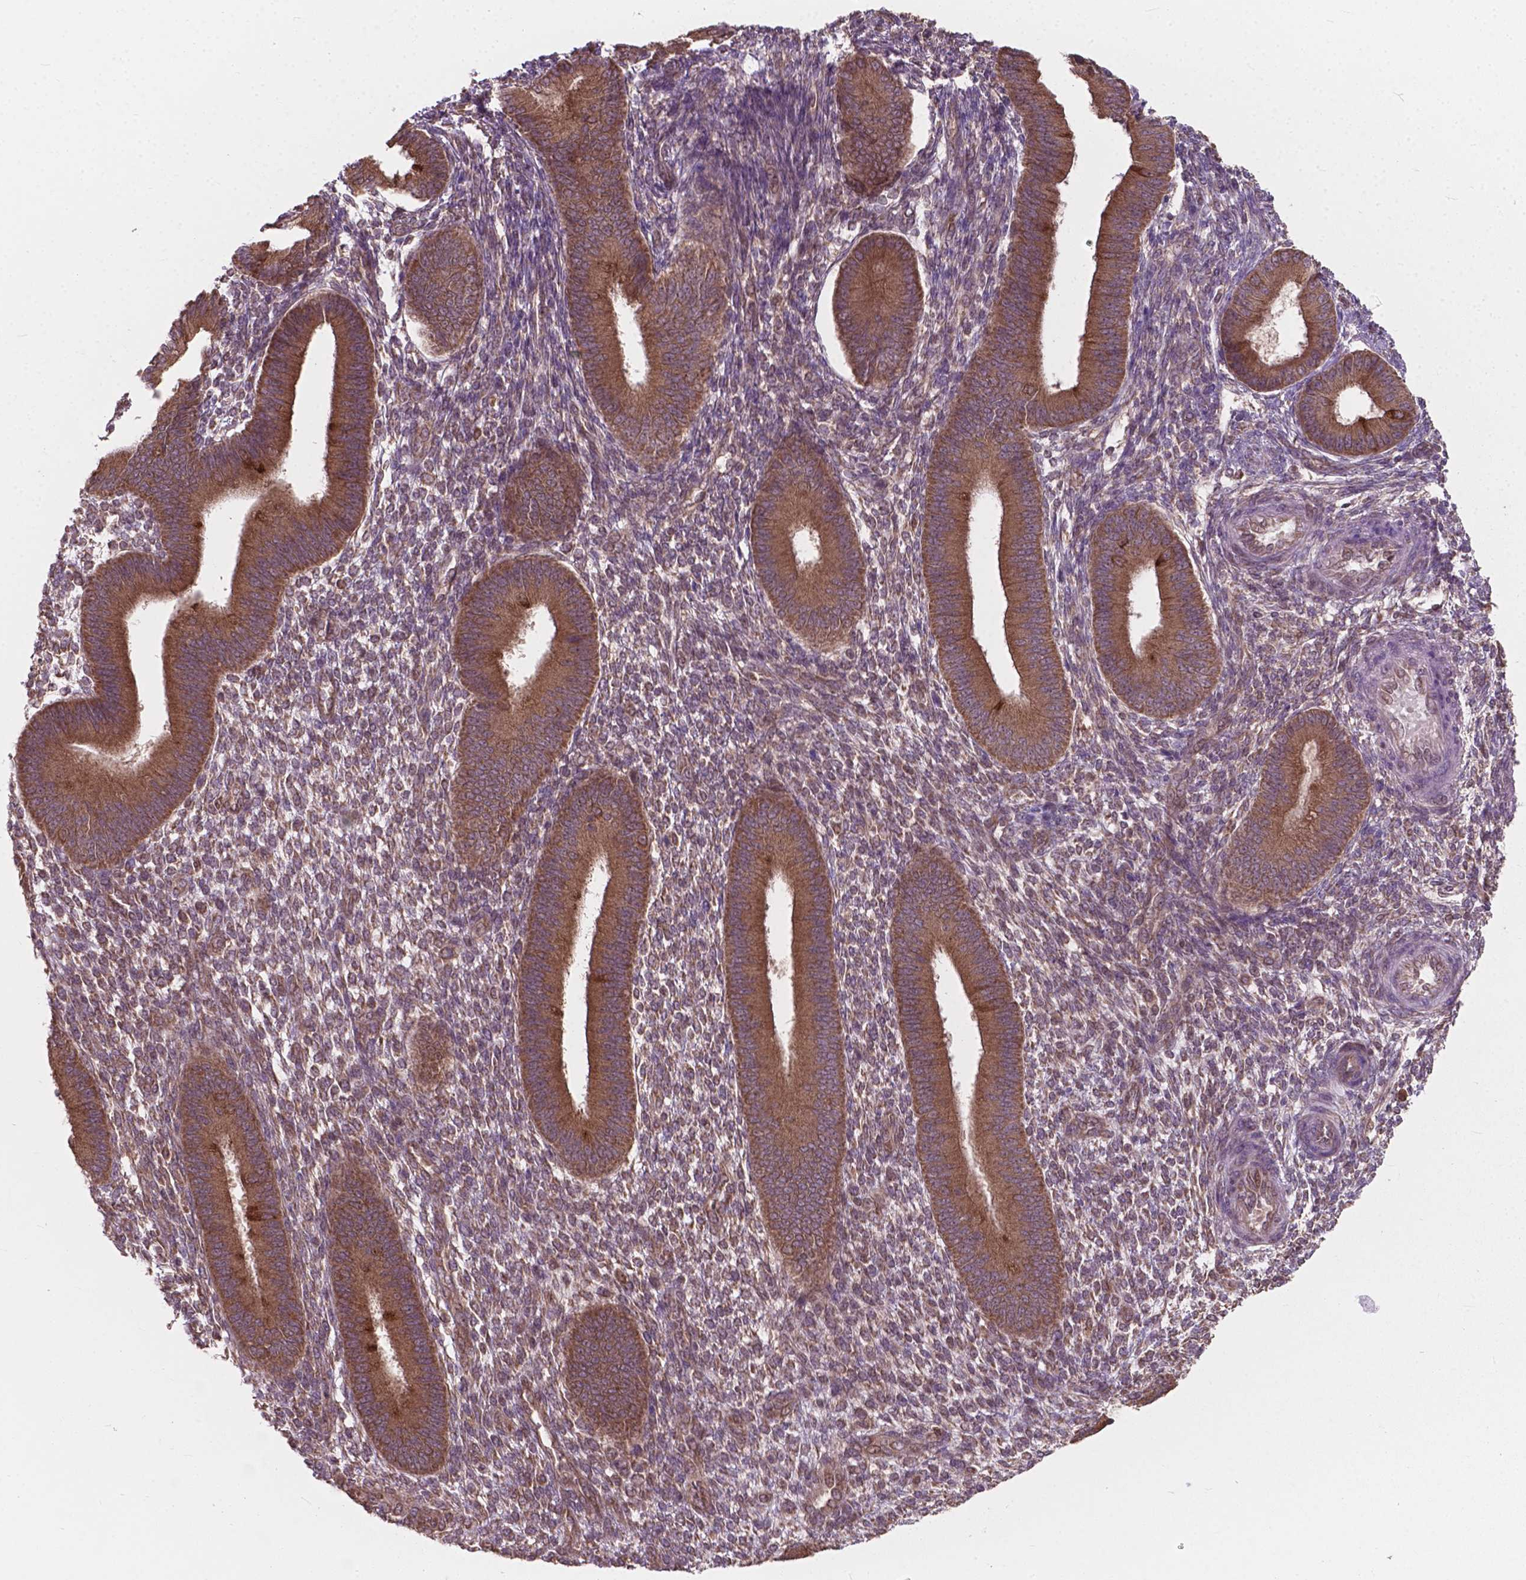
{"staining": {"intensity": "weak", "quantity": "<25%", "location": "nuclear"}, "tissue": "endometrium", "cell_type": "Cells in endometrial stroma", "image_type": "normal", "snomed": [{"axis": "morphology", "description": "Normal tissue, NOS"}, {"axis": "topography", "description": "Endometrium"}], "caption": "Cells in endometrial stroma show no significant protein staining in unremarkable endometrium. (DAB (3,3'-diaminobenzidine) immunohistochemistry with hematoxylin counter stain).", "gene": "MRPL33", "patient": {"sex": "female", "age": 39}}